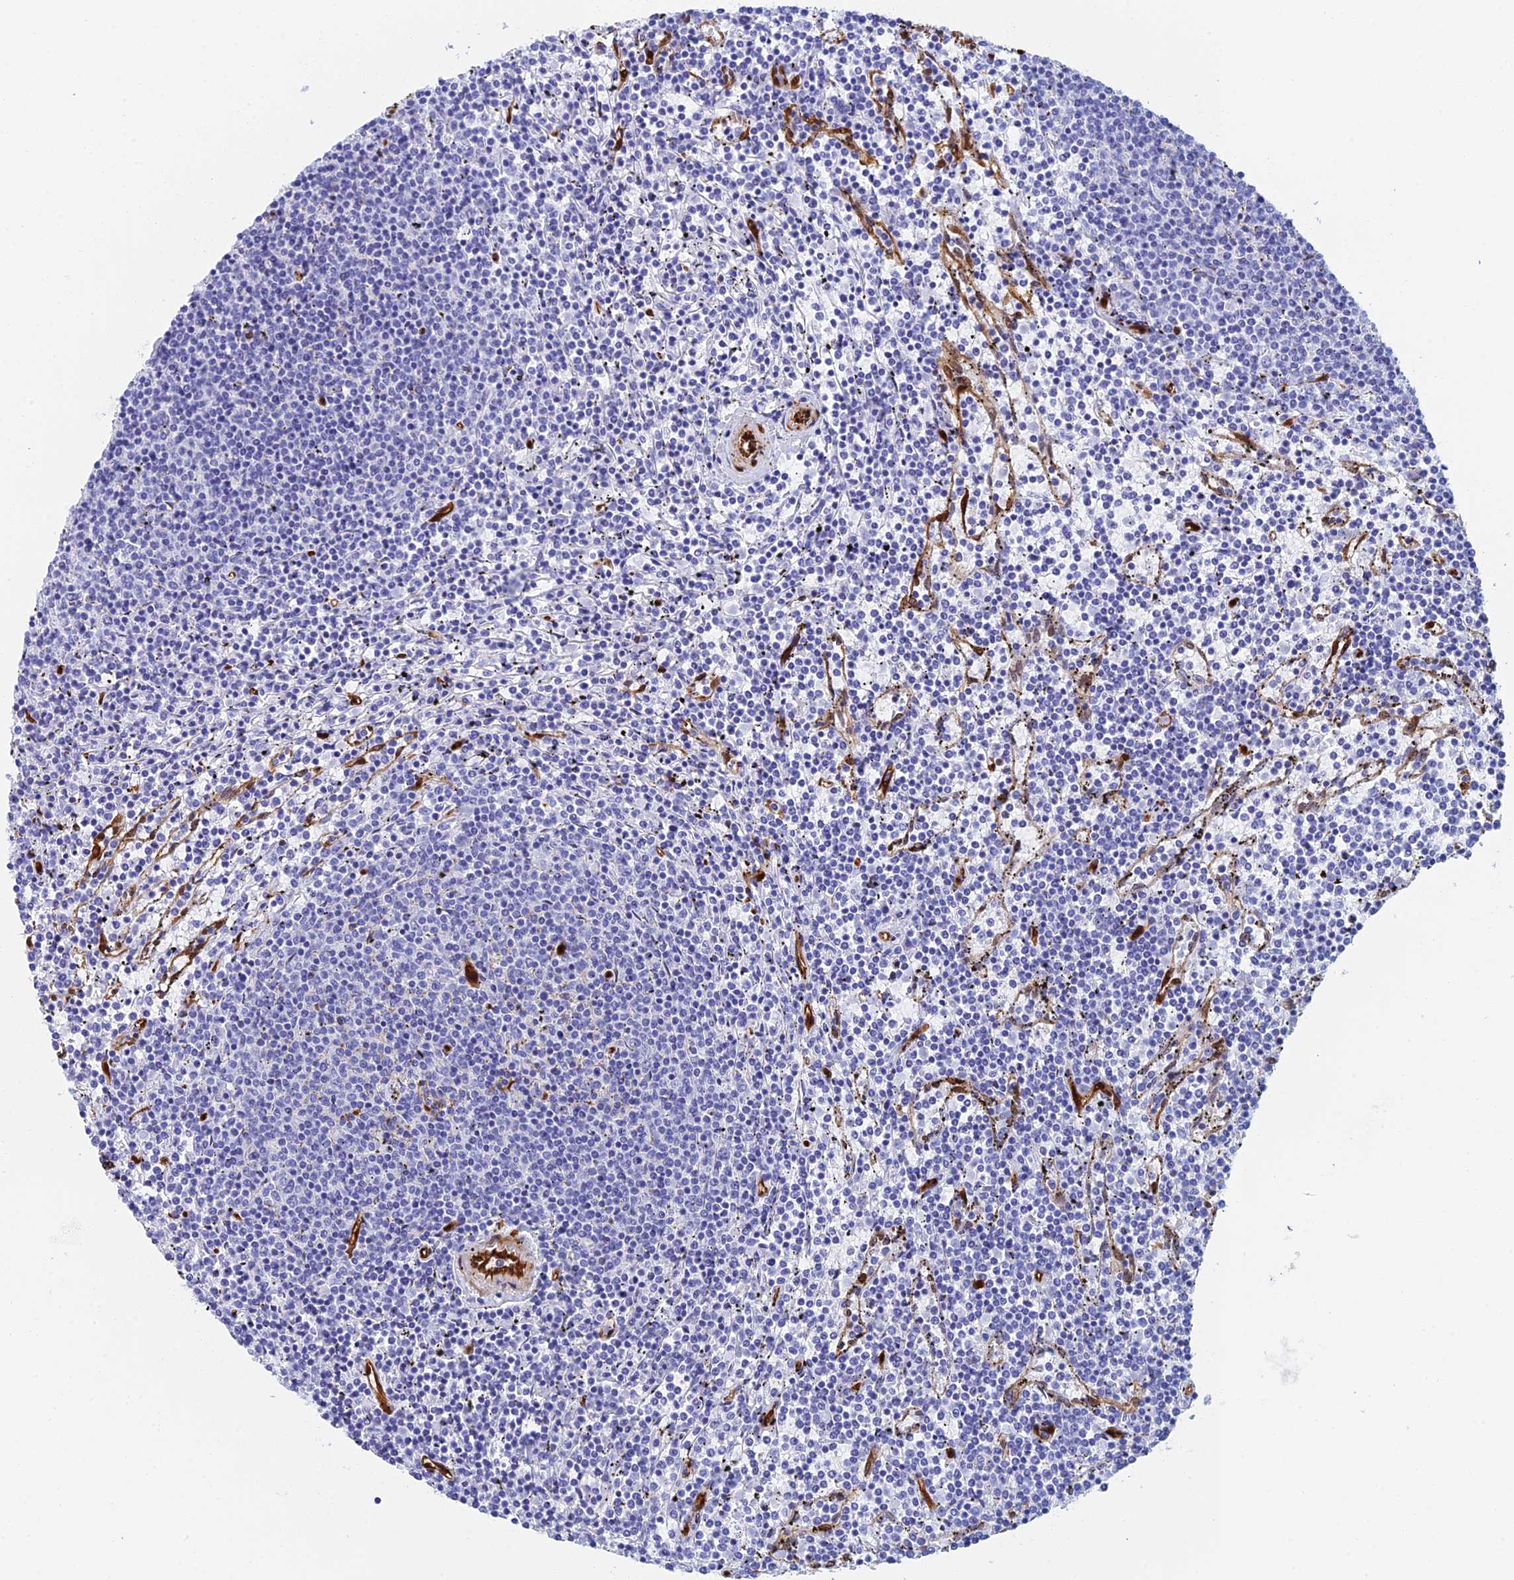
{"staining": {"intensity": "negative", "quantity": "none", "location": "none"}, "tissue": "lymphoma", "cell_type": "Tumor cells", "image_type": "cancer", "snomed": [{"axis": "morphology", "description": "Malignant lymphoma, non-Hodgkin's type, Low grade"}, {"axis": "topography", "description": "Spleen"}], "caption": "The histopathology image demonstrates no significant positivity in tumor cells of lymphoma.", "gene": "CRIP2", "patient": {"sex": "female", "age": 50}}